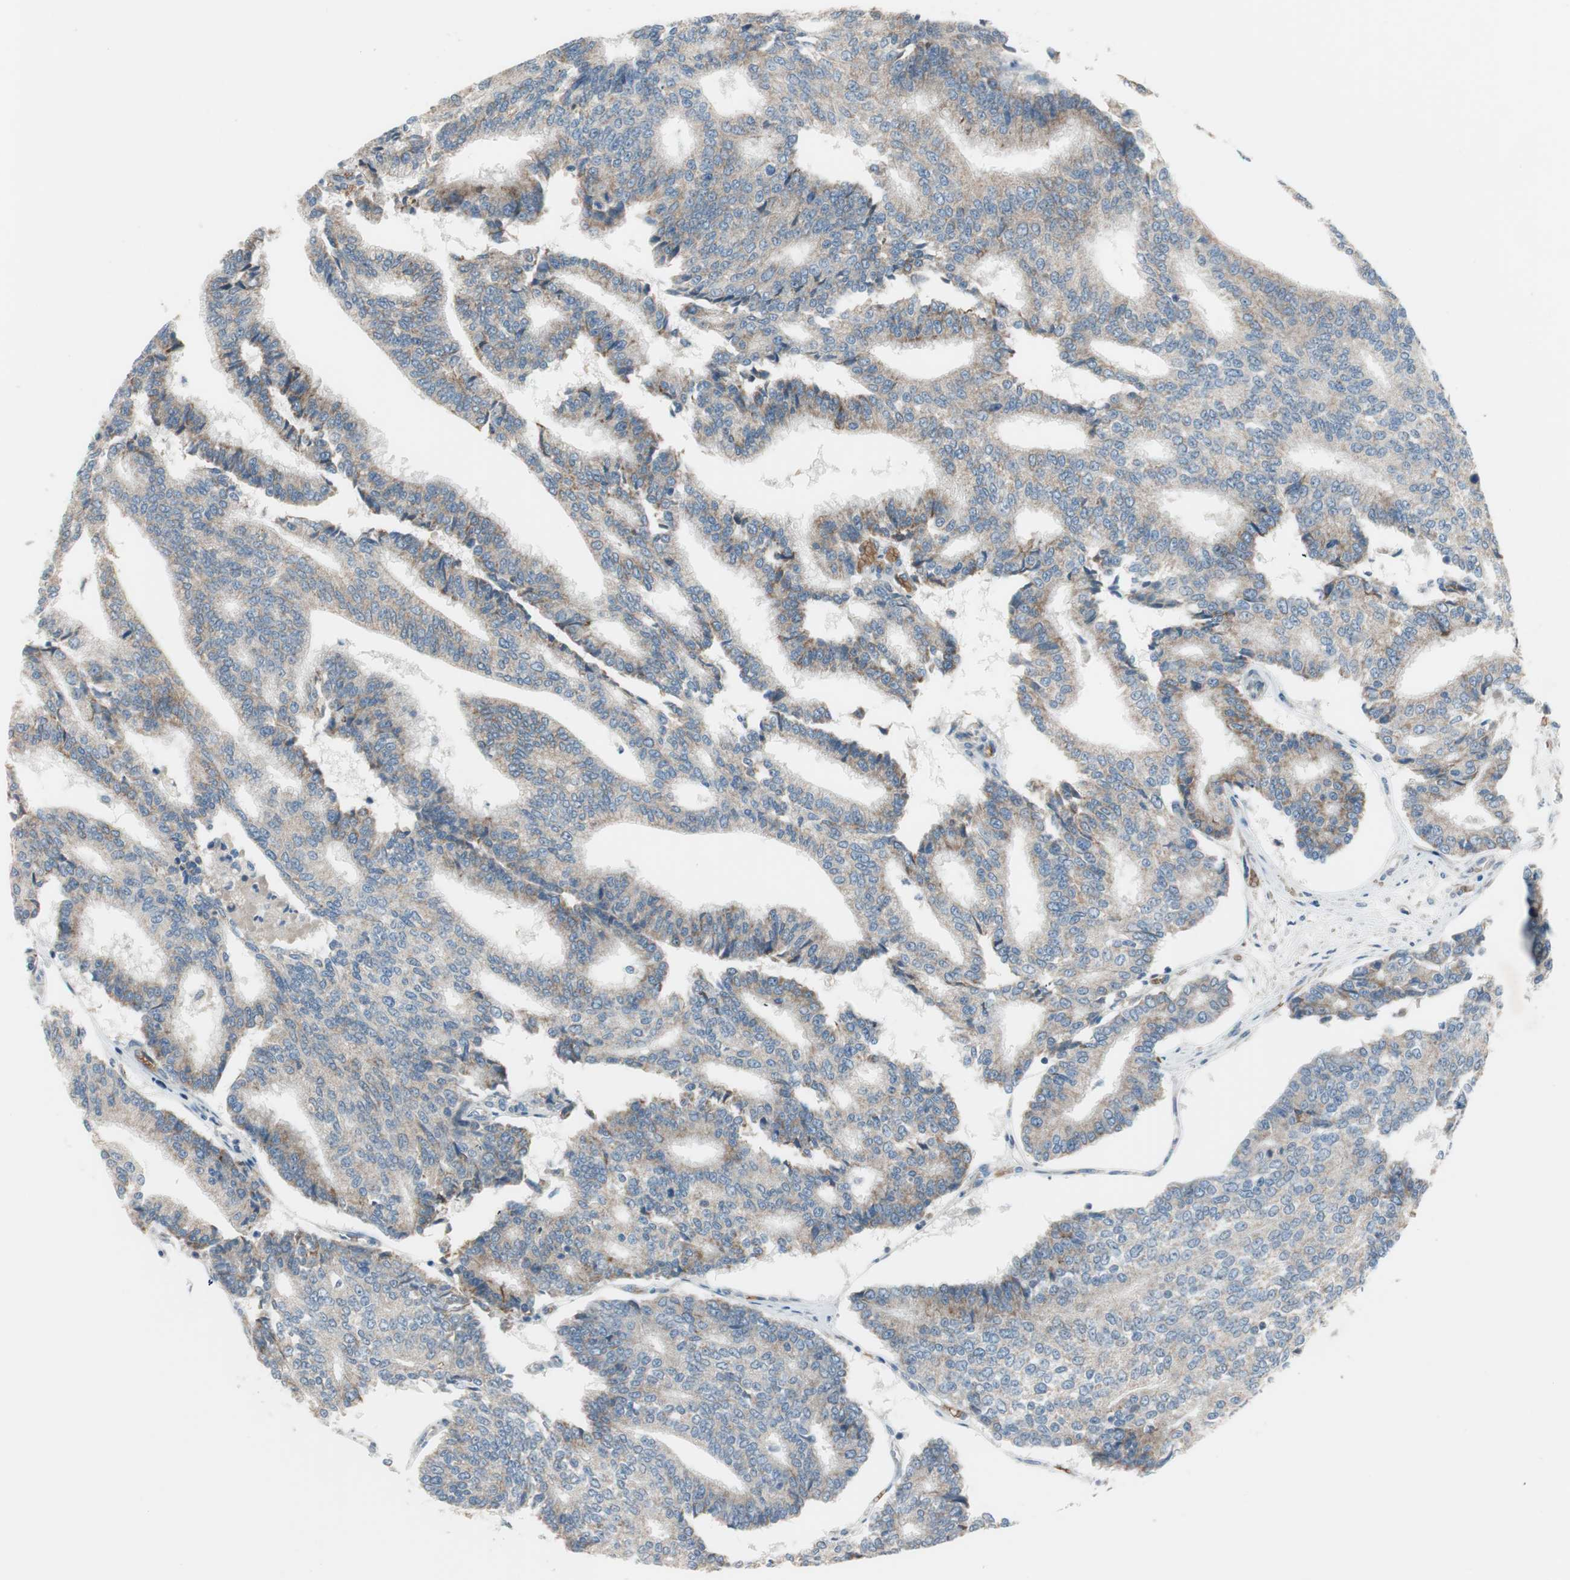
{"staining": {"intensity": "weak", "quantity": ">75%", "location": "cytoplasmic/membranous"}, "tissue": "prostate cancer", "cell_type": "Tumor cells", "image_type": "cancer", "snomed": [{"axis": "morphology", "description": "Adenocarcinoma, High grade"}, {"axis": "topography", "description": "Prostate"}], "caption": "This is an image of immunohistochemistry staining of prostate cancer (adenocarcinoma (high-grade)), which shows weak staining in the cytoplasmic/membranous of tumor cells.", "gene": "GYPC", "patient": {"sex": "male", "age": 55}}